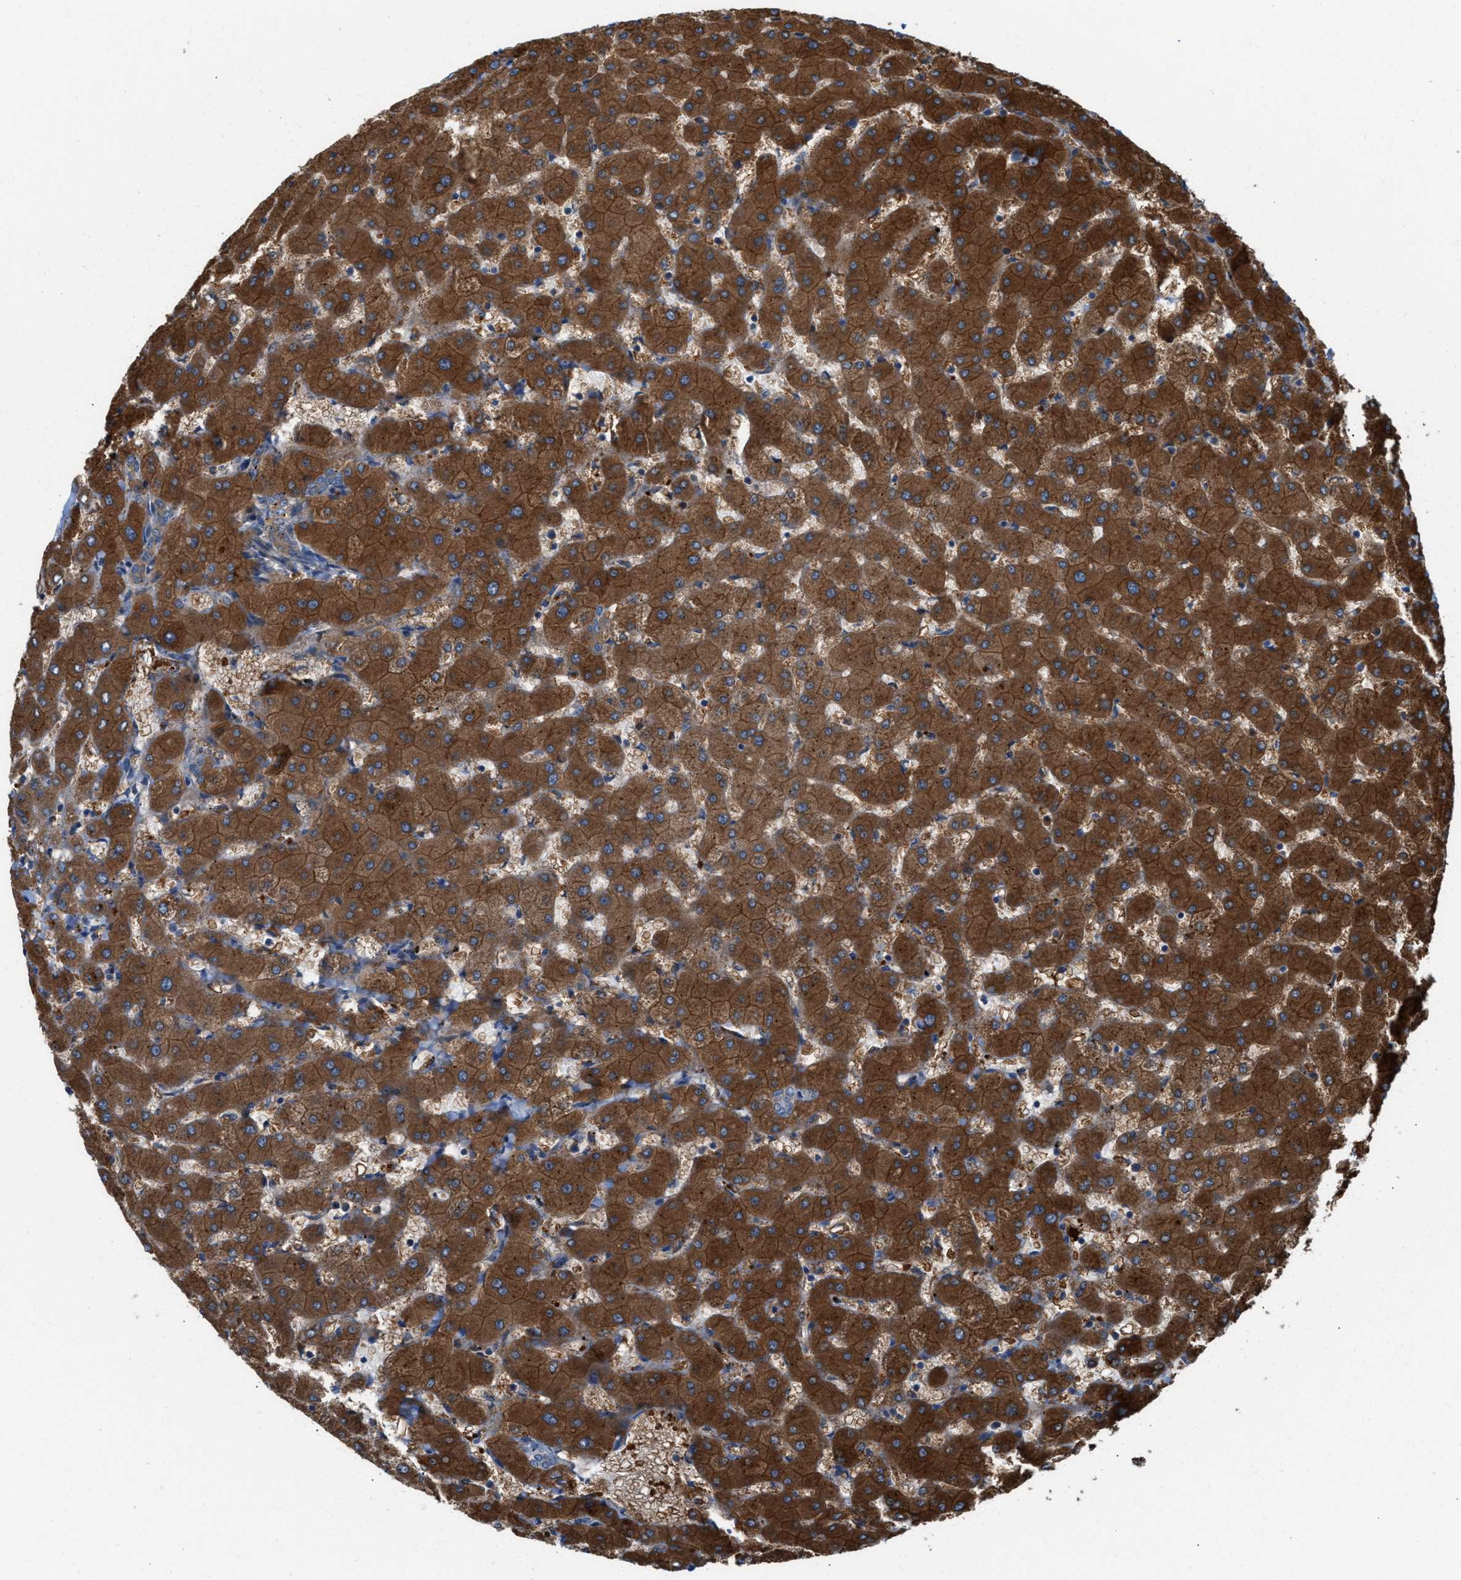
{"staining": {"intensity": "weak", "quantity": ">75%", "location": "cytoplasmic/membranous"}, "tissue": "liver", "cell_type": "Cholangiocytes", "image_type": "normal", "snomed": [{"axis": "morphology", "description": "Normal tissue, NOS"}, {"axis": "topography", "description": "Liver"}], "caption": "Immunohistochemical staining of benign human liver displays >75% levels of weak cytoplasmic/membranous protein positivity in approximately >75% of cholangiocytes. (DAB IHC, brown staining for protein, blue staining for nuclei).", "gene": "PDCL", "patient": {"sex": "female", "age": 63}}